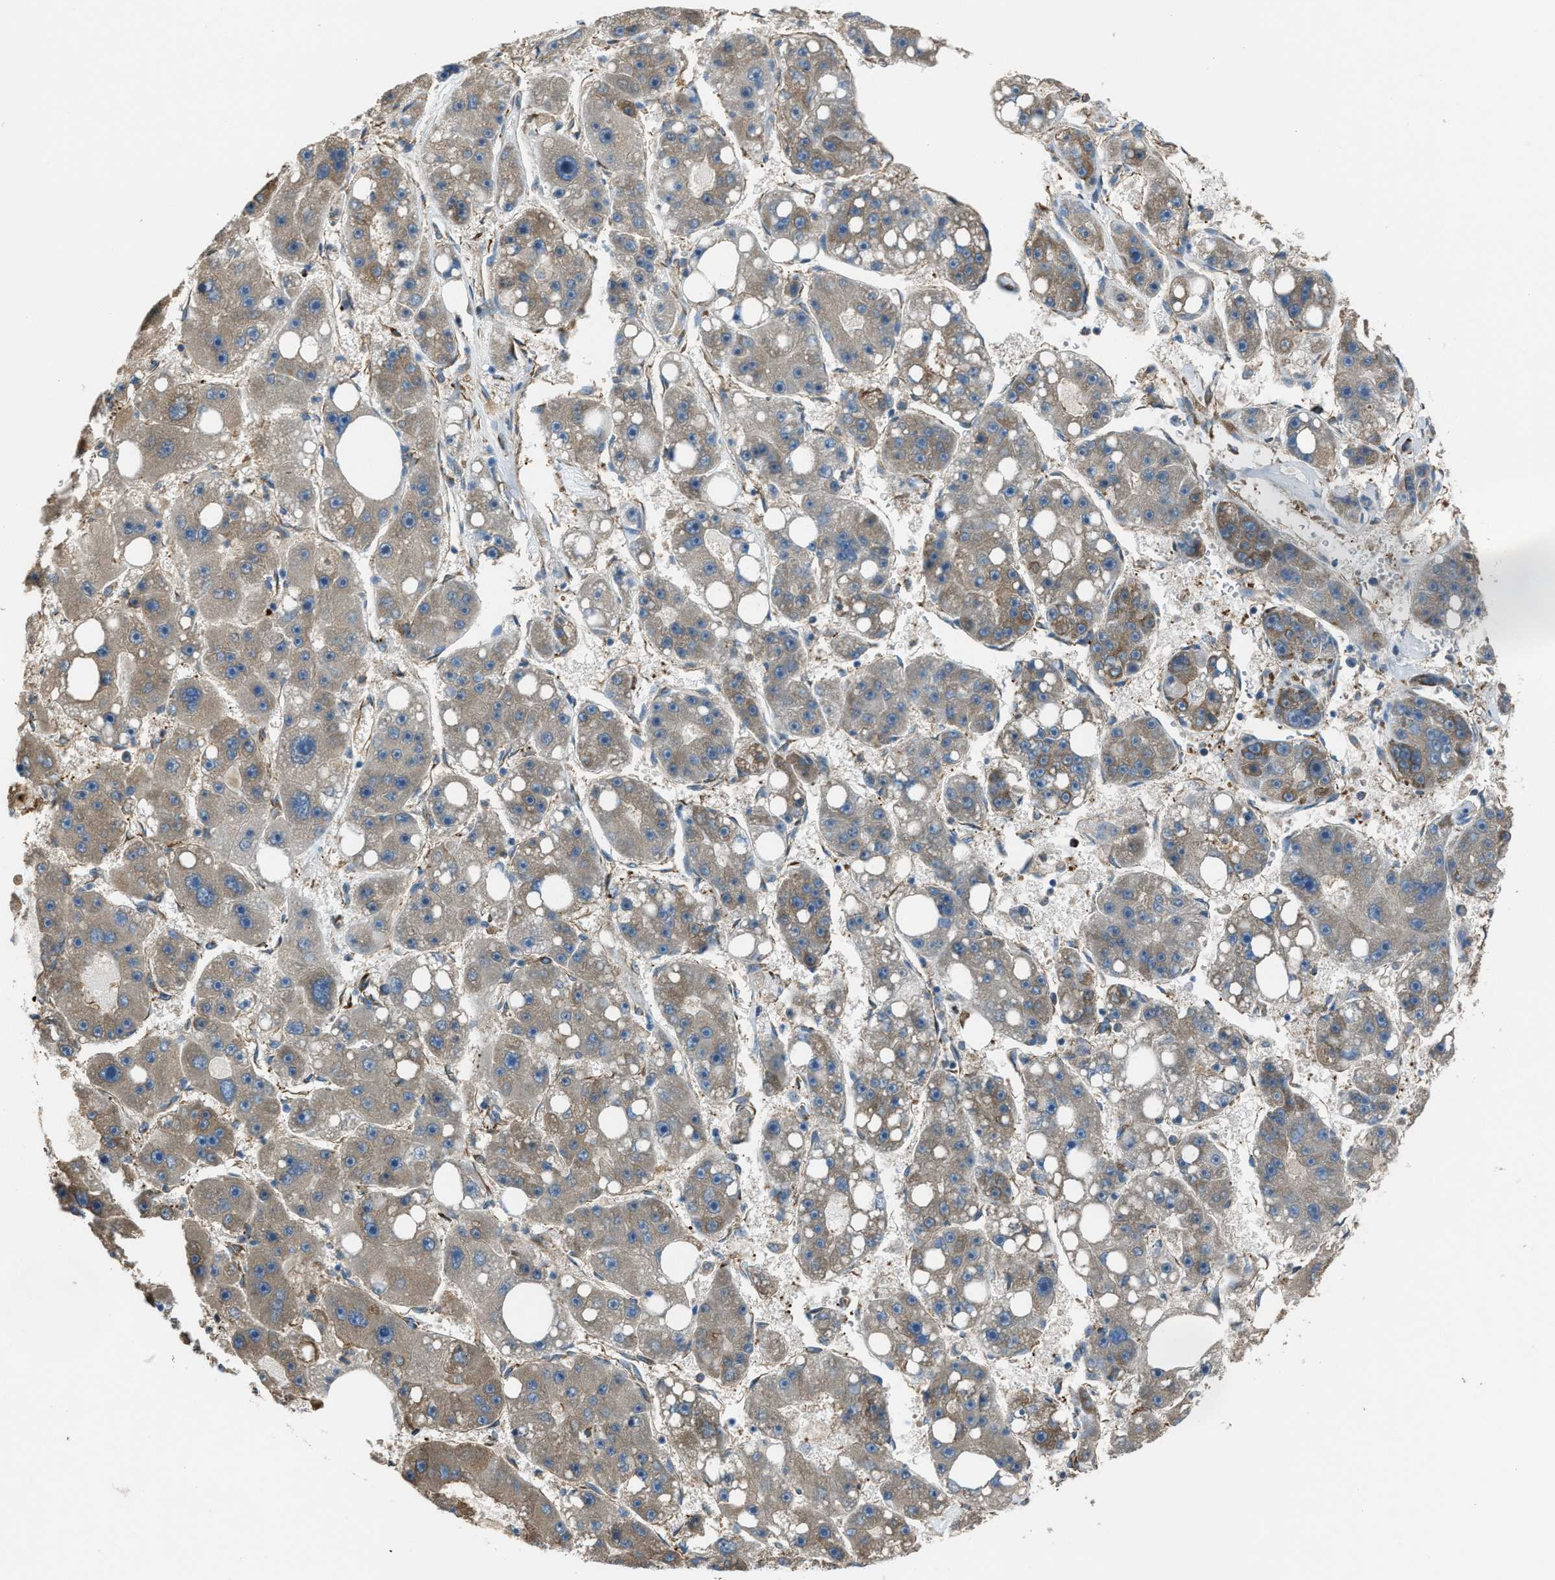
{"staining": {"intensity": "weak", "quantity": "25%-75%", "location": "cytoplasmic/membranous"}, "tissue": "liver cancer", "cell_type": "Tumor cells", "image_type": "cancer", "snomed": [{"axis": "morphology", "description": "Carcinoma, Hepatocellular, NOS"}, {"axis": "topography", "description": "Liver"}], "caption": "Immunohistochemical staining of liver cancer displays low levels of weak cytoplasmic/membranous positivity in approximately 25%-75% of tumor cells.", "gene": "TRPC1", "patient": {"sex": "female", "age": 61}}